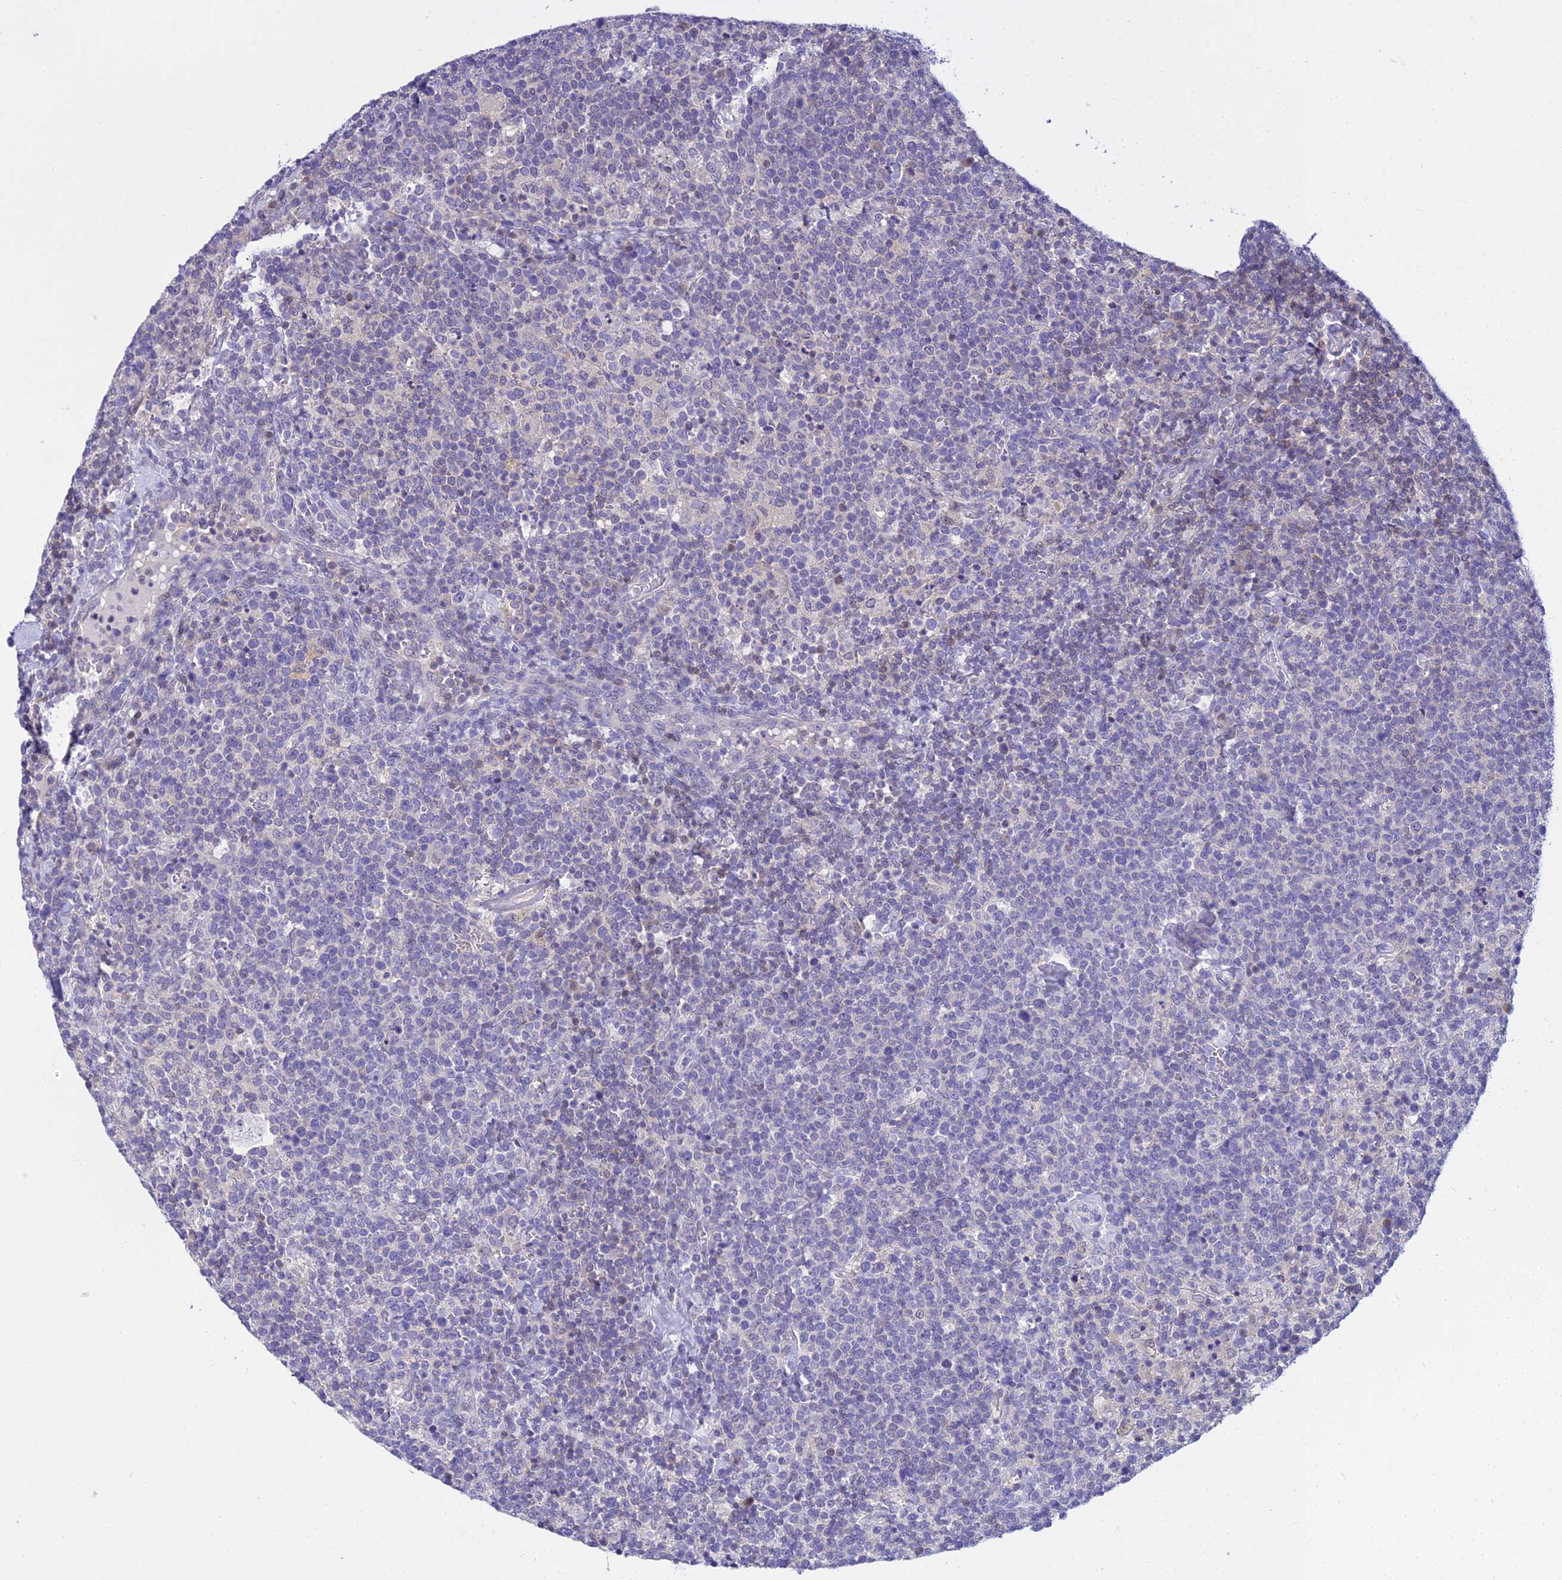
{"staining": {"intensity": "negative", "quantity": "none", "location": "none"}, "tissue": "lymphoma", "cell_type": "Tumor cells", "image_type": "cancer", "snomed": [{"axis": "morphology", "description": "Malignant lymphoma, non-Hodgkin's type, High grade"}, {"axis": "topography", "description": "Lymph node"}], "caption": "Immunohistochemistry of human lymphoma reveals no staining in tumor cells.", "gene": "ZMIZ1", "patient": {"sex": "male", "age": 61}}